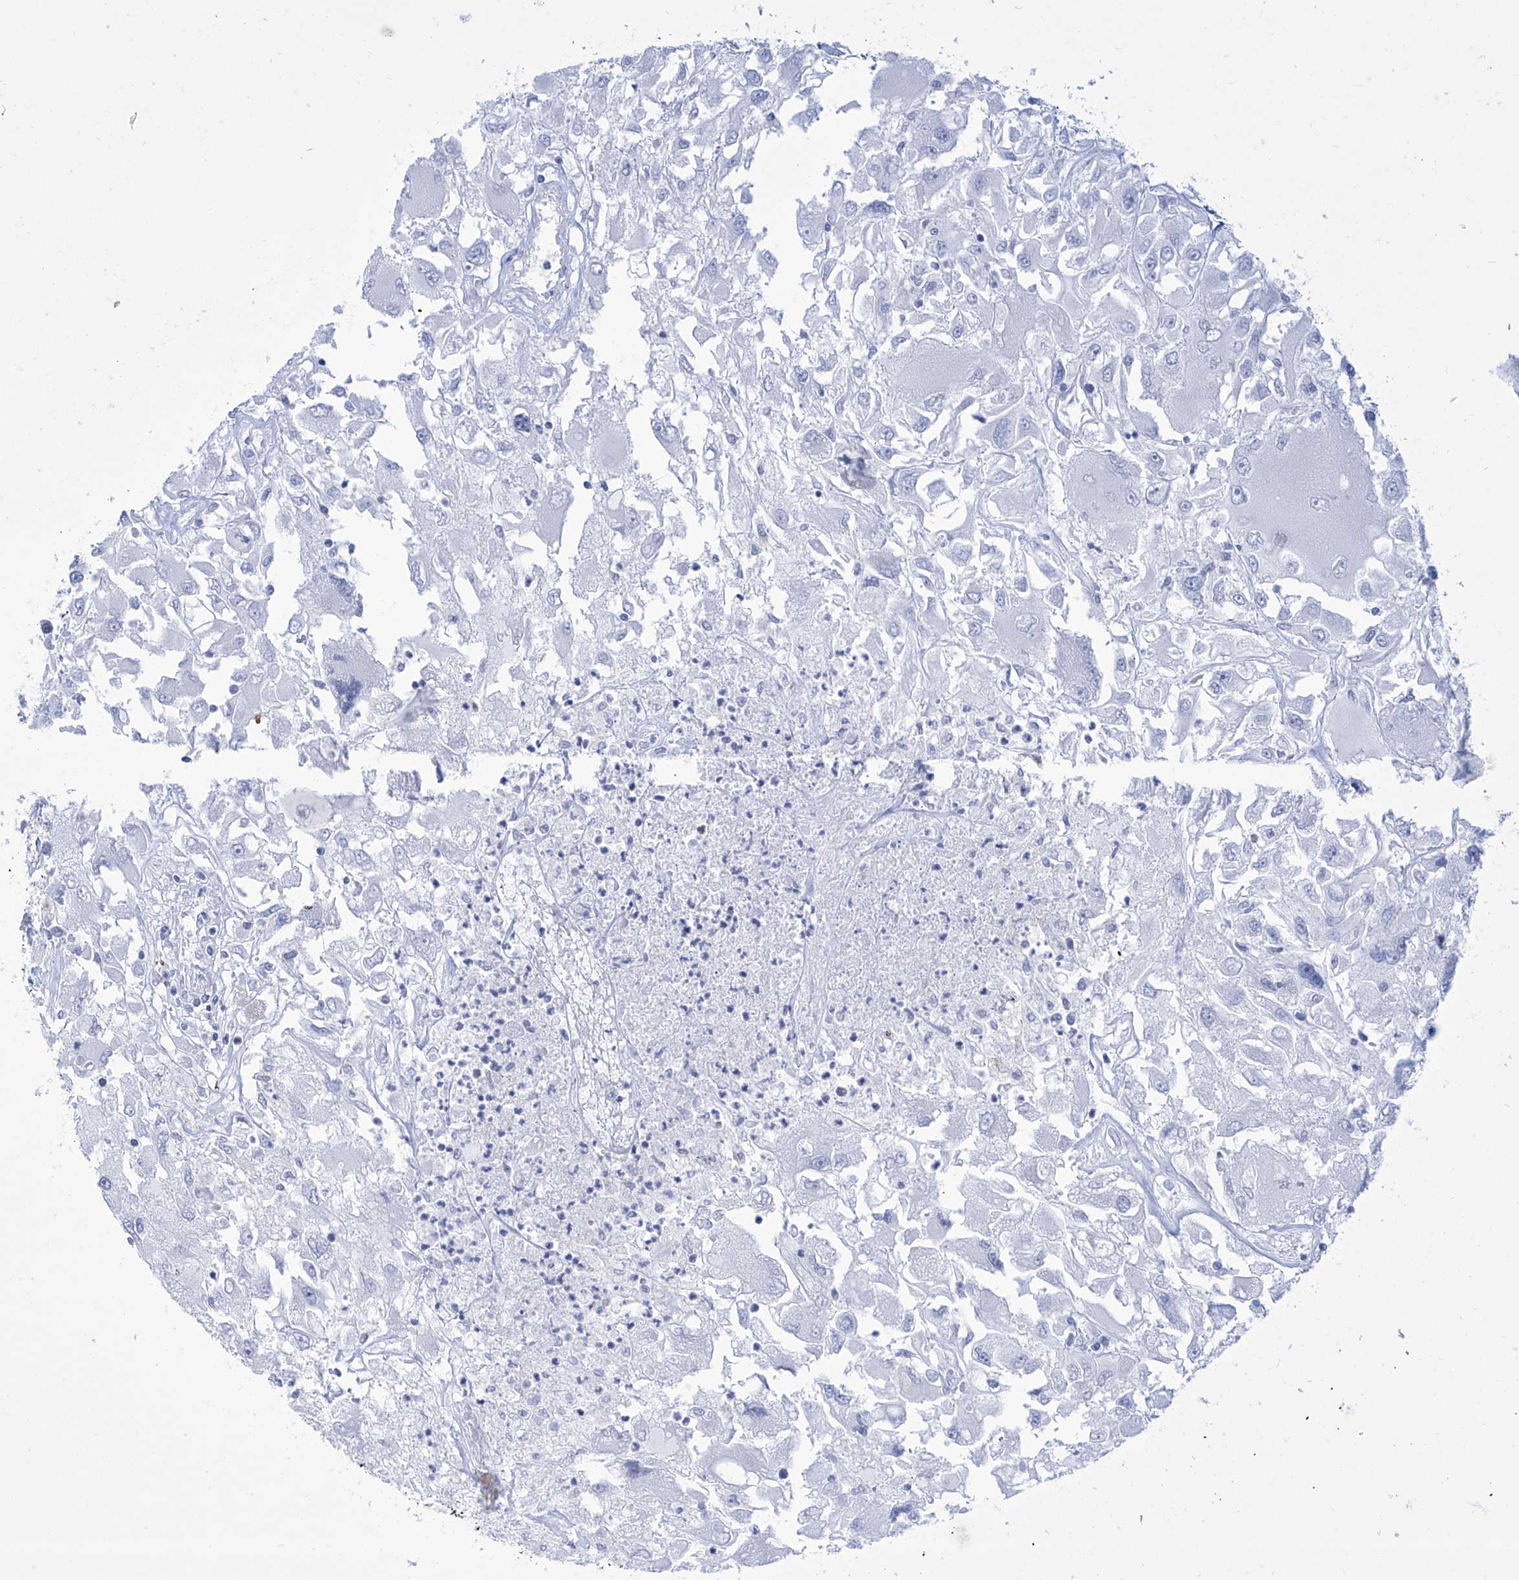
{"staining": {"intensity": "negative", "quantity": "none", "location": "none"}, "tissue": "renal cancer", "cell_type": "Tumor cells", "image_type": "cancer", "snomed": [{"axis": "morphology", "description": "Adenocarcinoma, NOS"}, {"axis": "topography", "description": "Kidney"}], "caption": "The micrograph shows no significant expression in tumor cells of adenocarcinoma (renal).", "gene": "ALDH6A1", "patient": {"sex": "female", "age": 52}}